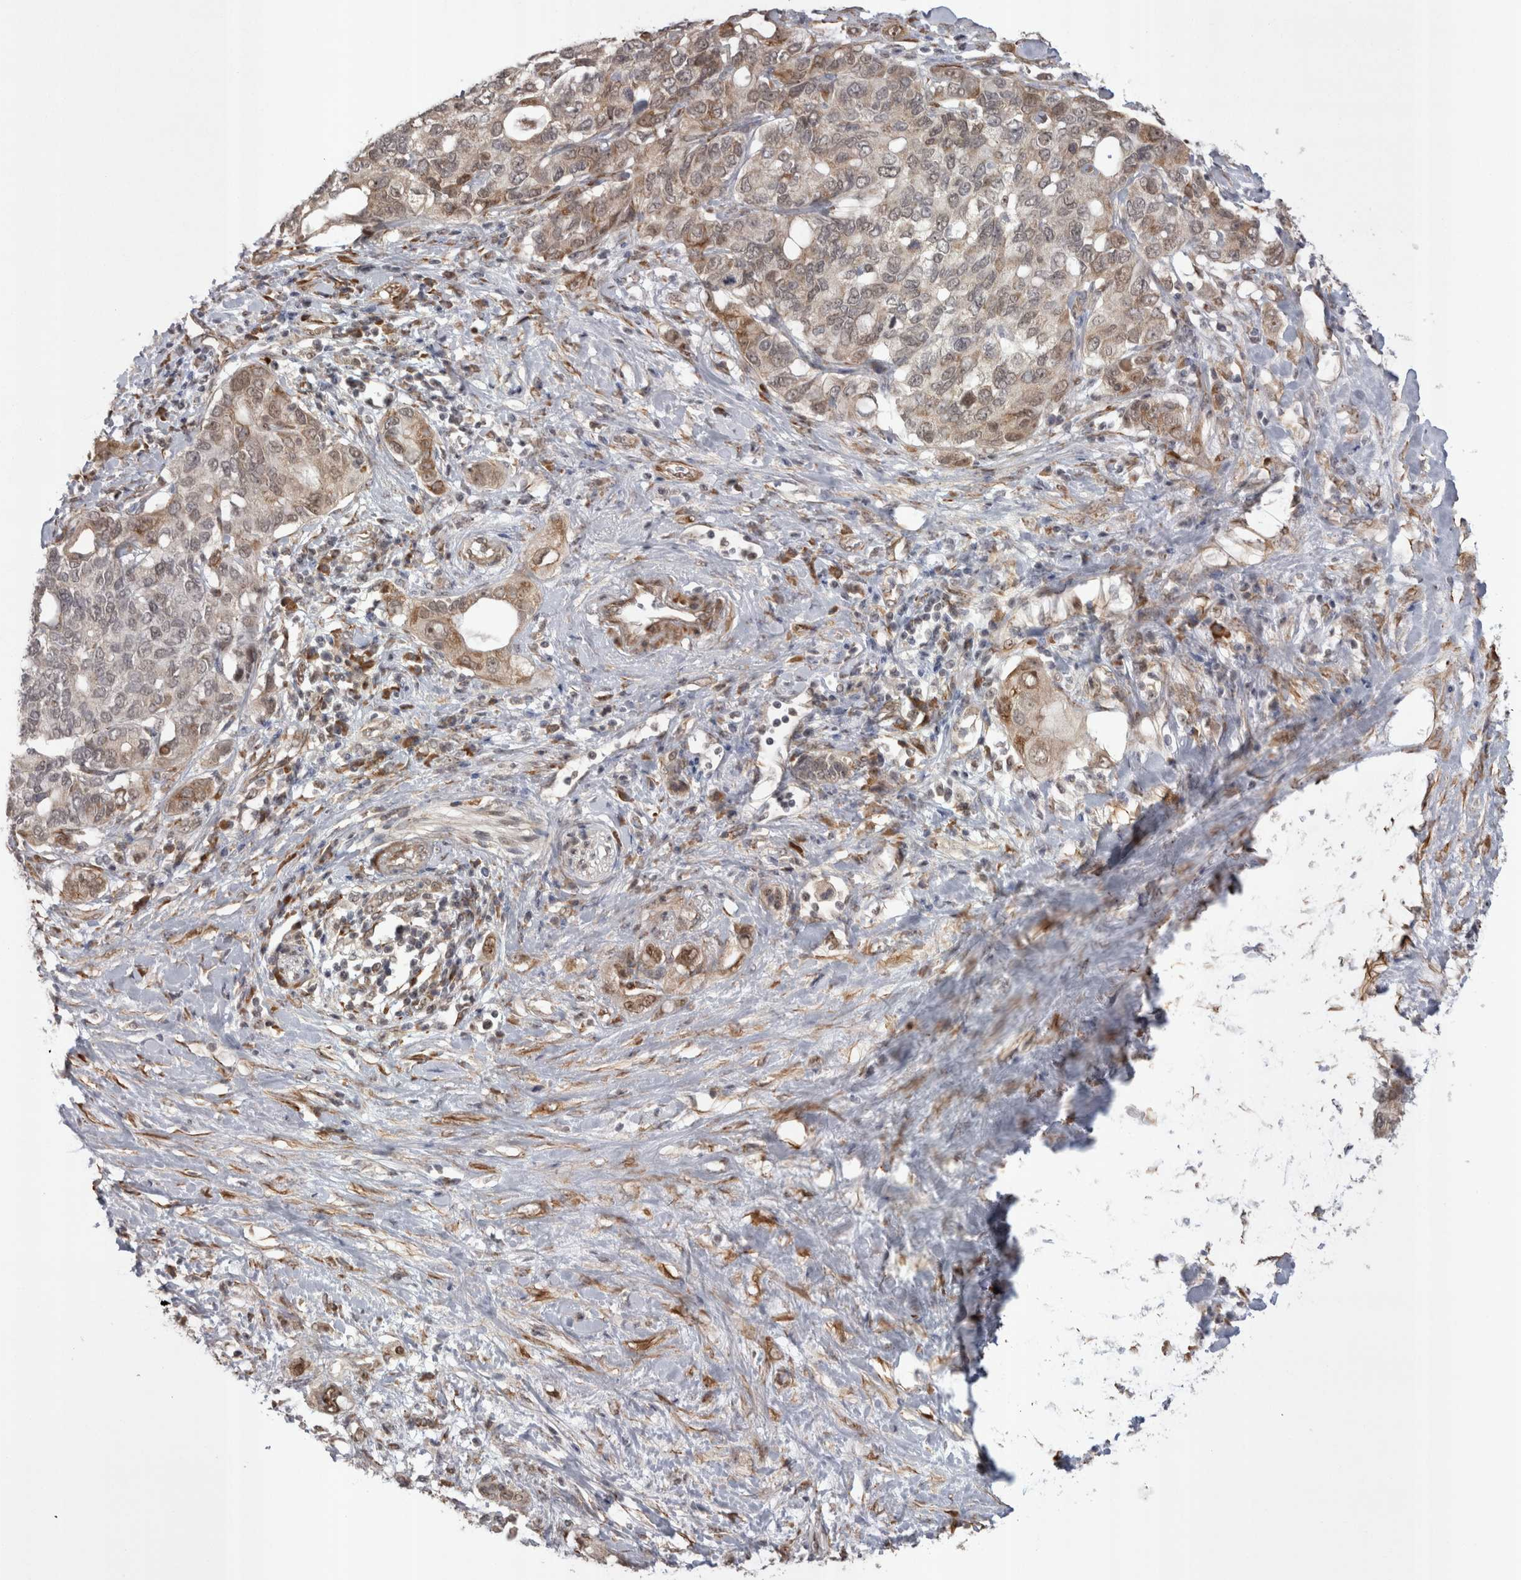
{"staining": {"intensity": "moderate", "quantity": "<25%", "location": "cytoplasmic/membranous,nuclear"}, "tissue": "pancreatic cancer", "cell_type": "Tumor cells", "image_type": "cancer", "snomed": [{"axis": "morphology", "description": "Adenocarcinoma, NOS"}, {"axis": "topography", "description": "Pancreas"}], "caption": "About <25% of tumor cells in human adenocarcinoma (pancreatic) reveal moderate cytoplasmic/membranous and nuclear protein expression as visualized by brown immunohistochemical staining.", "gene": "EXOSC4", "patient": {"sex": "female", "age": 56}}